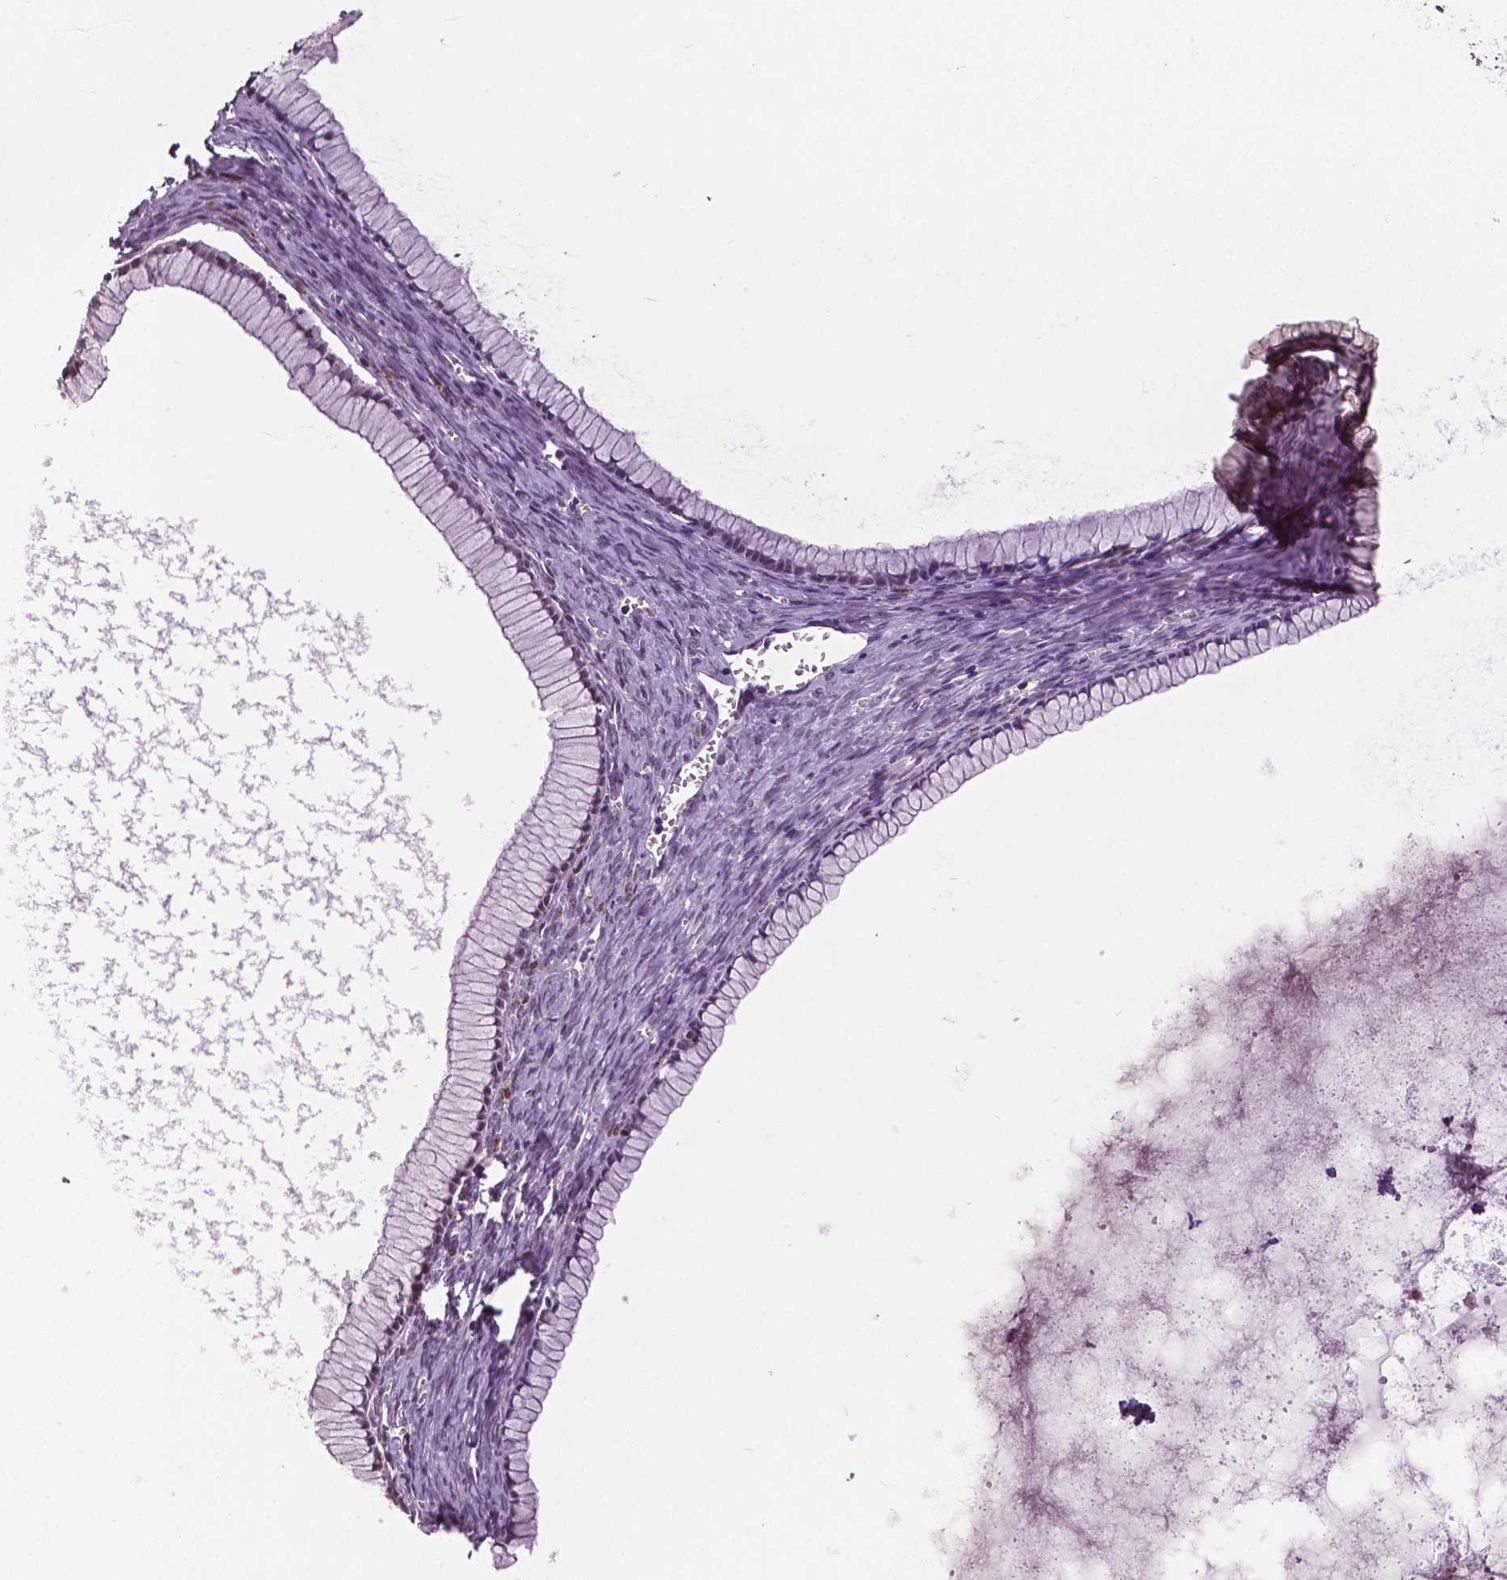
{"staining": {"intensity": "moderate", "quantity": "25%-75%", "location": "nuclear"}, "tissue": "ovarian cancer", "cell_type": "Tumor cells", "image_type": "cancer", "snomed": [{"axis": "morphology", "description": "Cystadenocarcinoma, mucinous, NOS"}, {"axis": "topography", "description": "Ovary"}], "caption": "IHC histopathology image of ovarian mucinous cystadenocarcinoma stained for a protein (brown), which shows medium levels of moderate nuclear positivity in about 25%-75% of tumor cells.", "gene": "DLX5", "patient": {"sex": "female", "age": 41}}